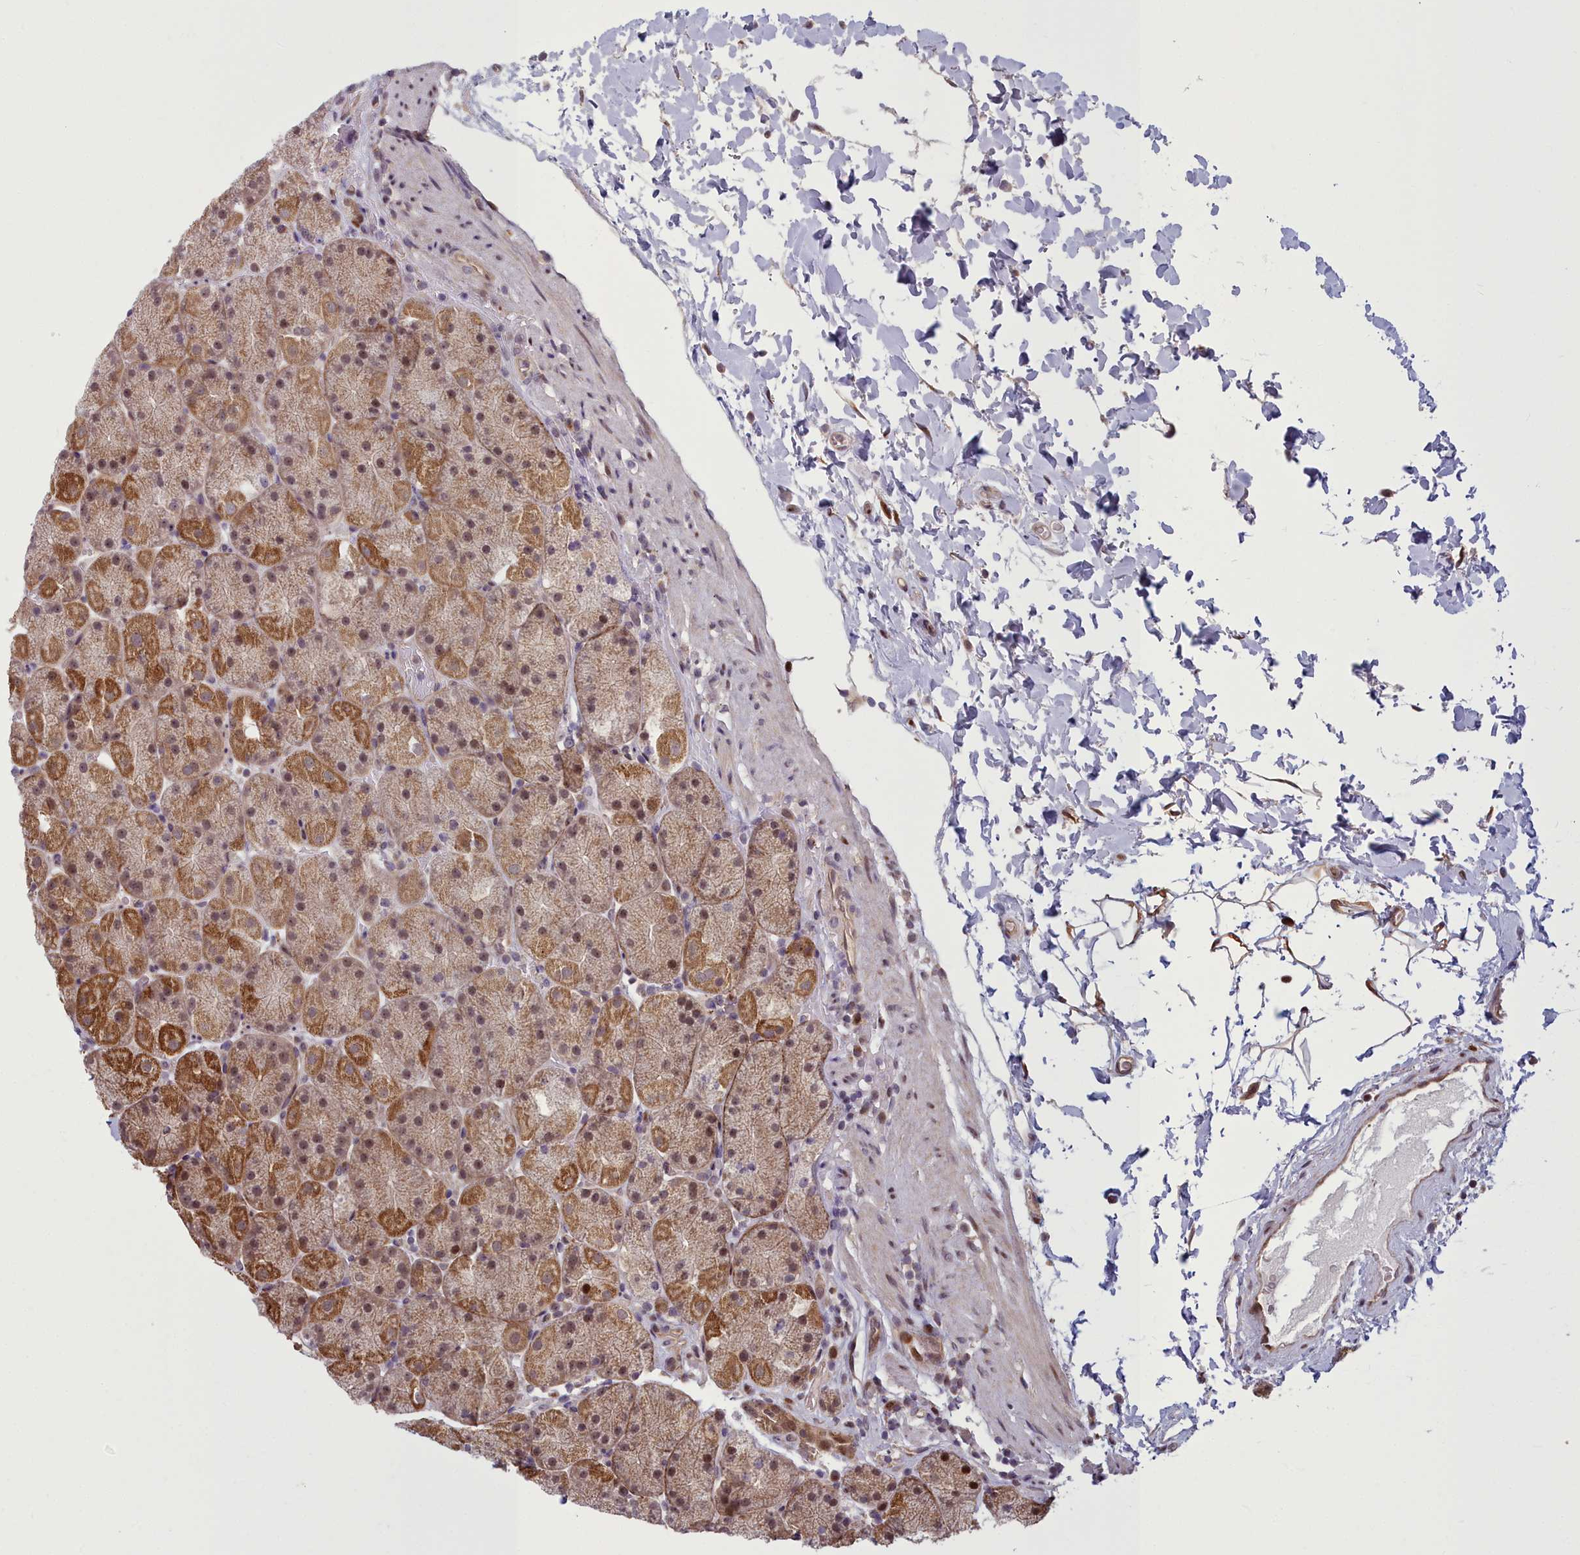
{"staining": {"intensity": "strong", "quantity": ">75%", "location": "cytoplasmic/membranous,nuclear"}, "tissue": "stomach", "cell_type": "Glandular cells", "image_type": "normal", "snomed": [{"axis": "morphology", "description": "Normal tissue, NOS"}, {"axis": "topography", "description": "Stomach, upper"}, {"axis": "topography", "description": "Stomach, lower"}], "caption": "Protein staining by IHC shows strong cytoplasmic/membranous,nuclear expression in about >75% of glandular cells in unremarkable stomach. (DAB = brown stain, brightfield microscopy at high magnification).", "gene": "AP1M1", "patient": {"sex": "male", "age": 67}}